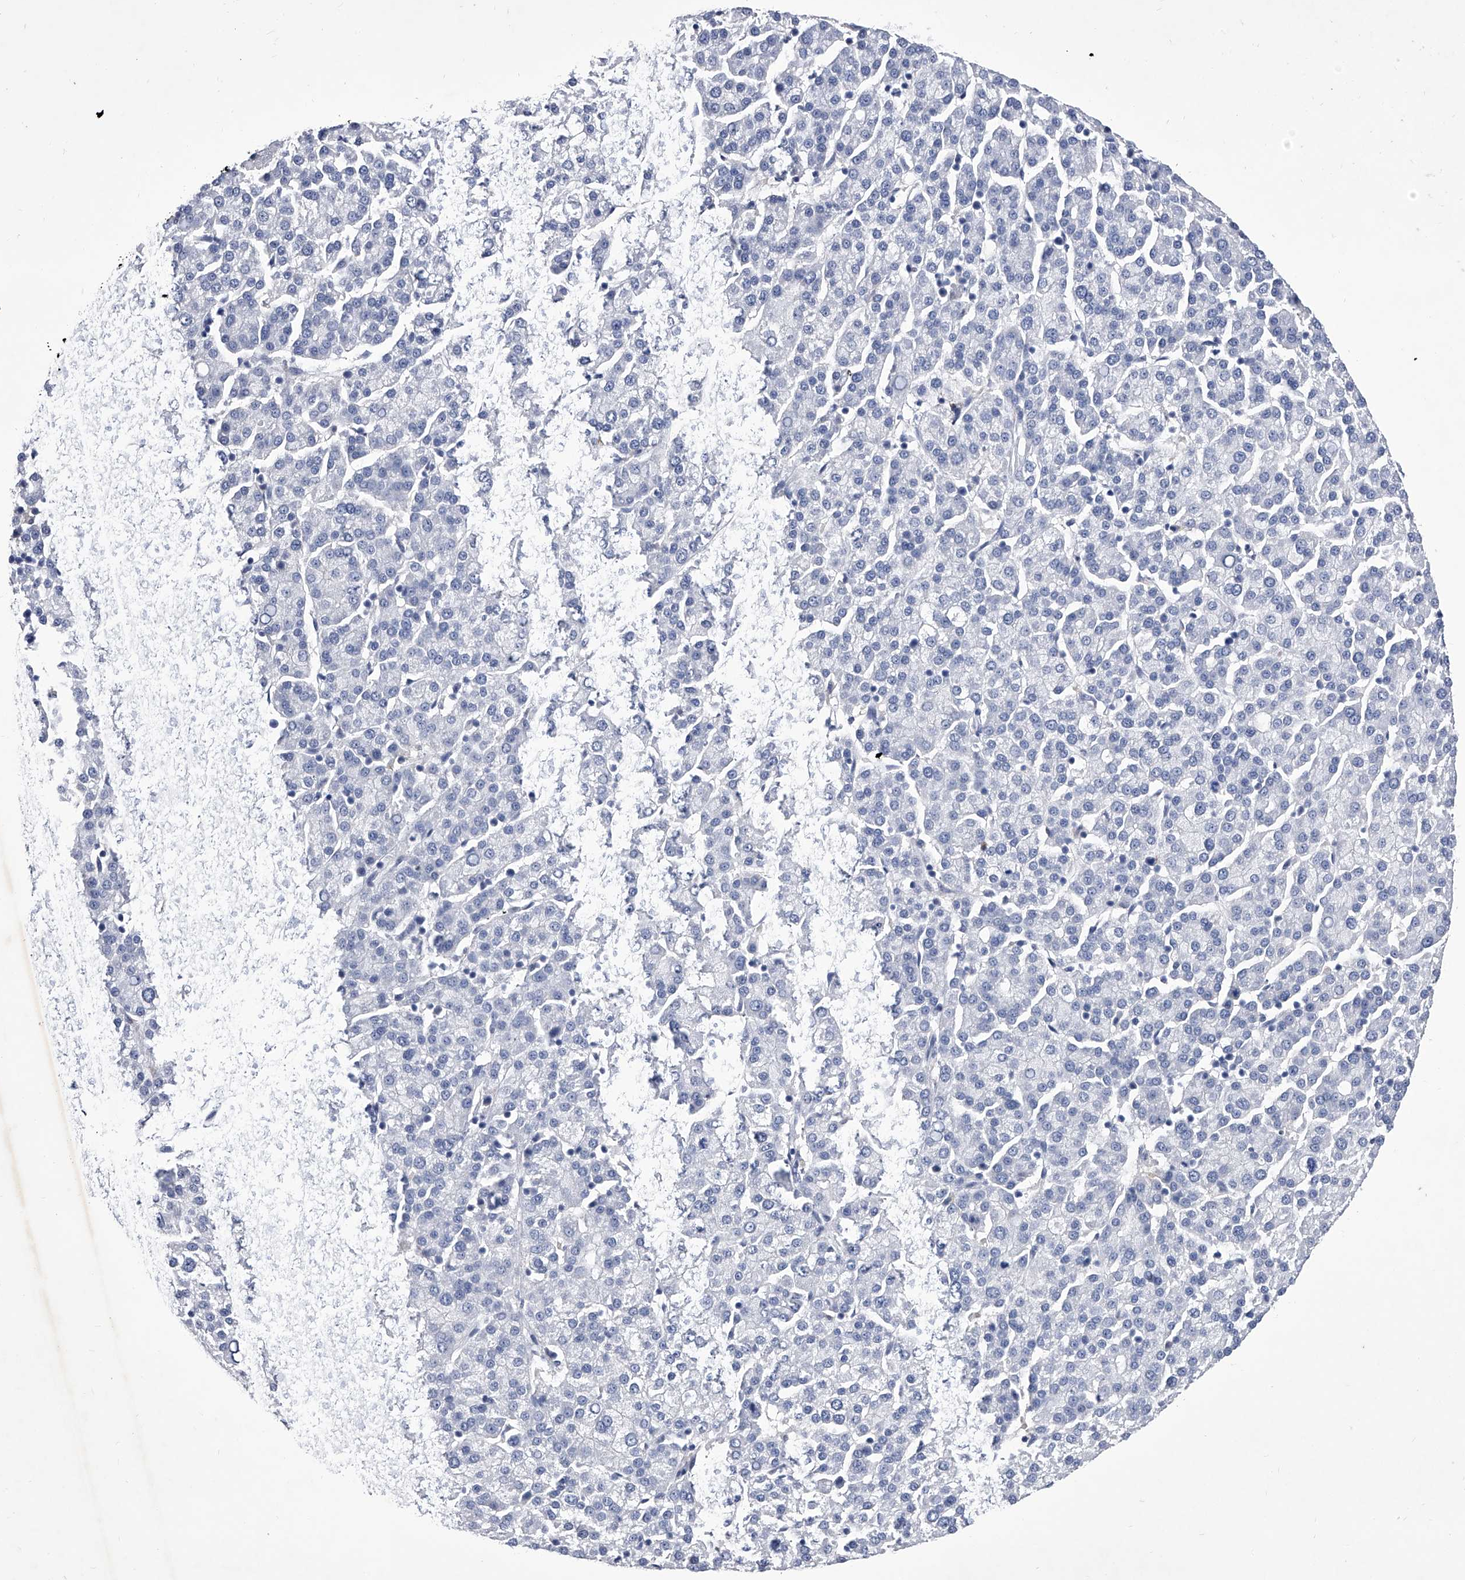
{"staining": {"intensity": "negative", "quantity": "none", "location": "none"}, "tissue": "liver cancer", "cell_type": "Tumor cells", "image_type": "cancer", "snomed": [{"axis": "morphology", "description": "Carcinoma, Hepatocellular, NOS"}, {"axis": "topography", "description": "Liver"}], "caption": "High power microscopy histopathology image of an immunohistochemistry (IHC) image of liver cancer, revealing no significant staining in tumor cells.", "gene": "CRISP2", "patient": {"sex": "female", "age": 58}}